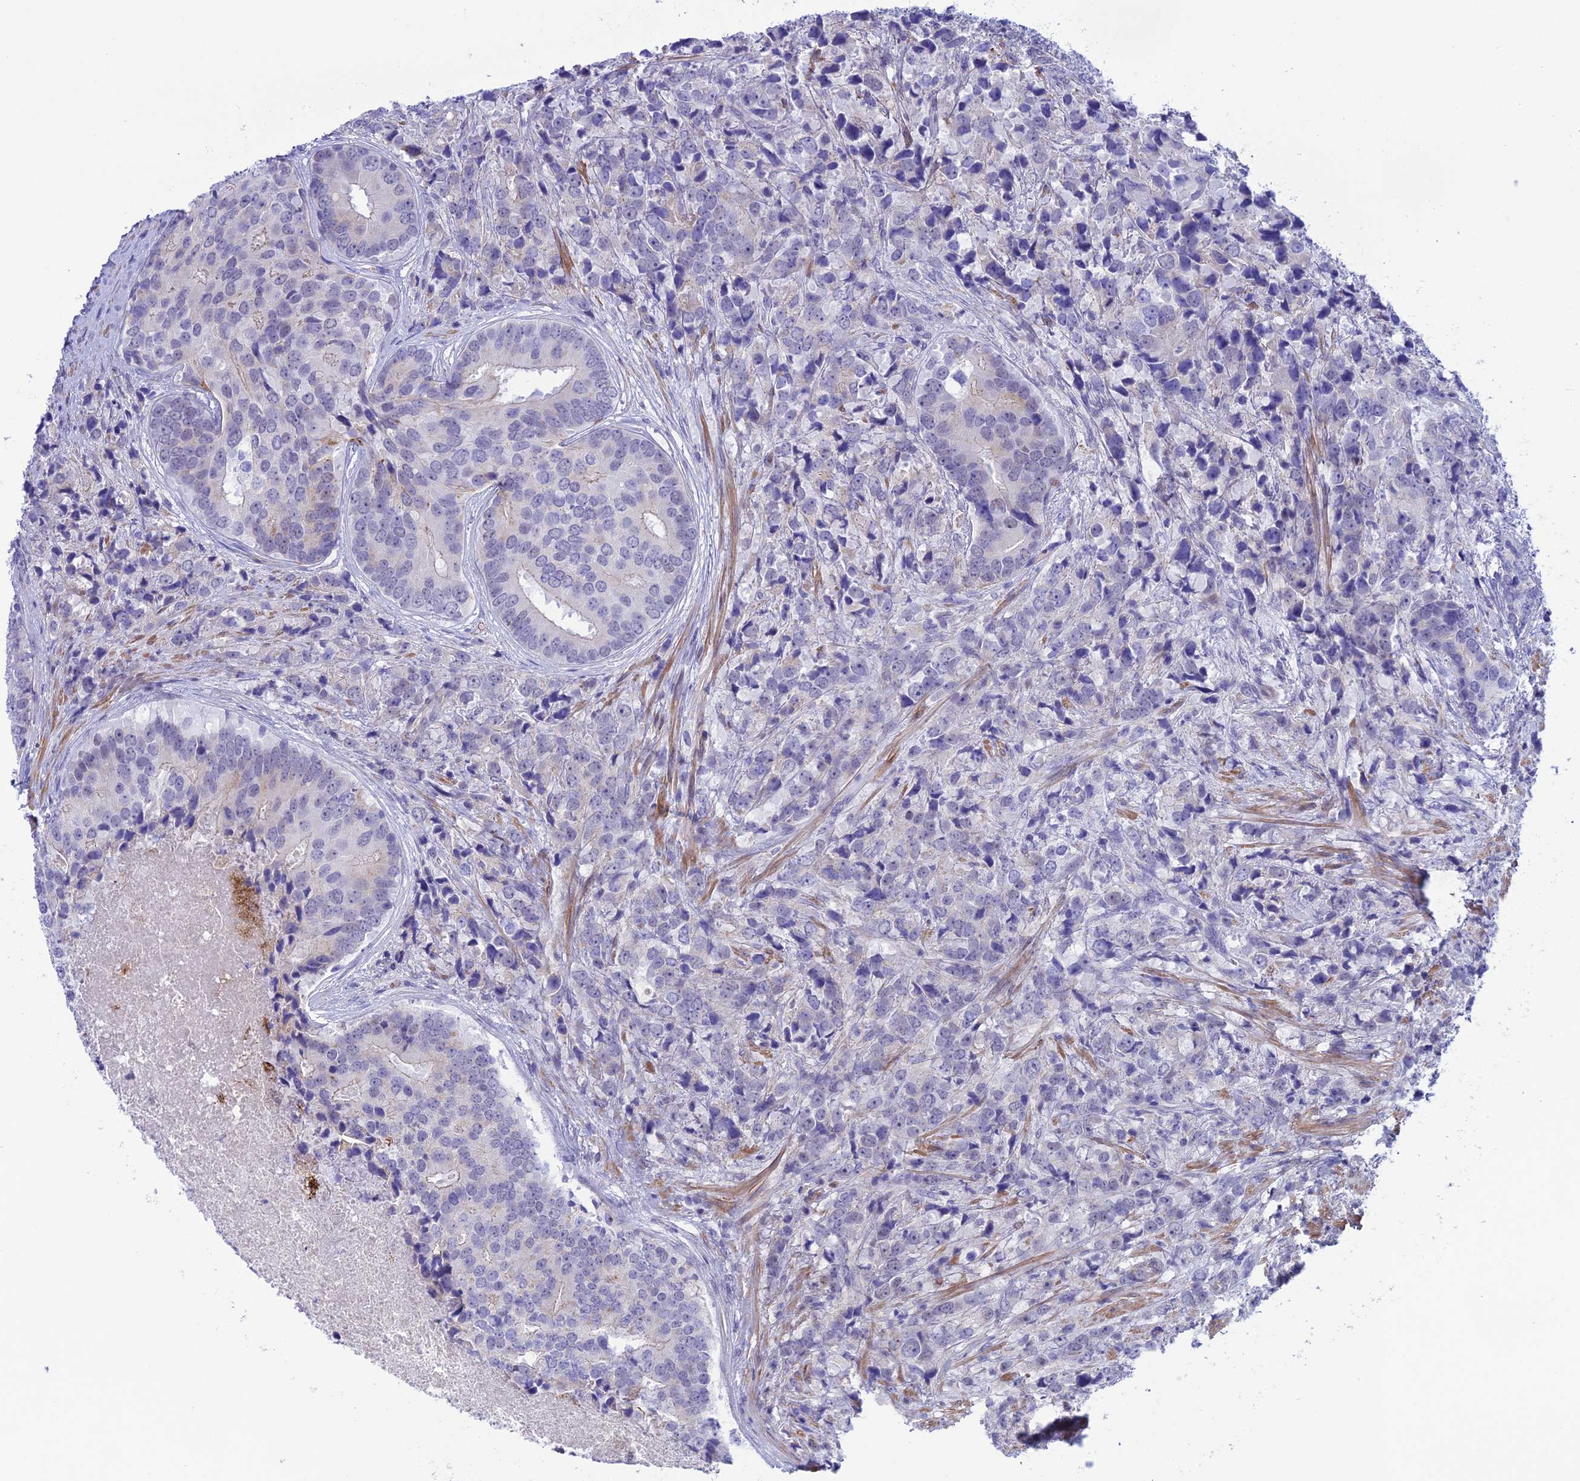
{"staining": {"intensity": "negative", "quantity": "none", "location": "none"}, "tissue": "prostate cancer", "cell_type": "Tumor cells", "image_type": "cancer", "snomed": [{"axis": "morphology", "description": "Adenocarcinoma, High grade"}, {"axis": "topography", "description": "Prostate"}], "caption": "IHC micrograph of neoplastic tissue: prostate cancer (adenocarcinoma (high-grade)) stained with DAB displays no significant protein staining in tumor cells.", "gene": "COL6A6", "patient": {"sex": "male", "age": 62}}